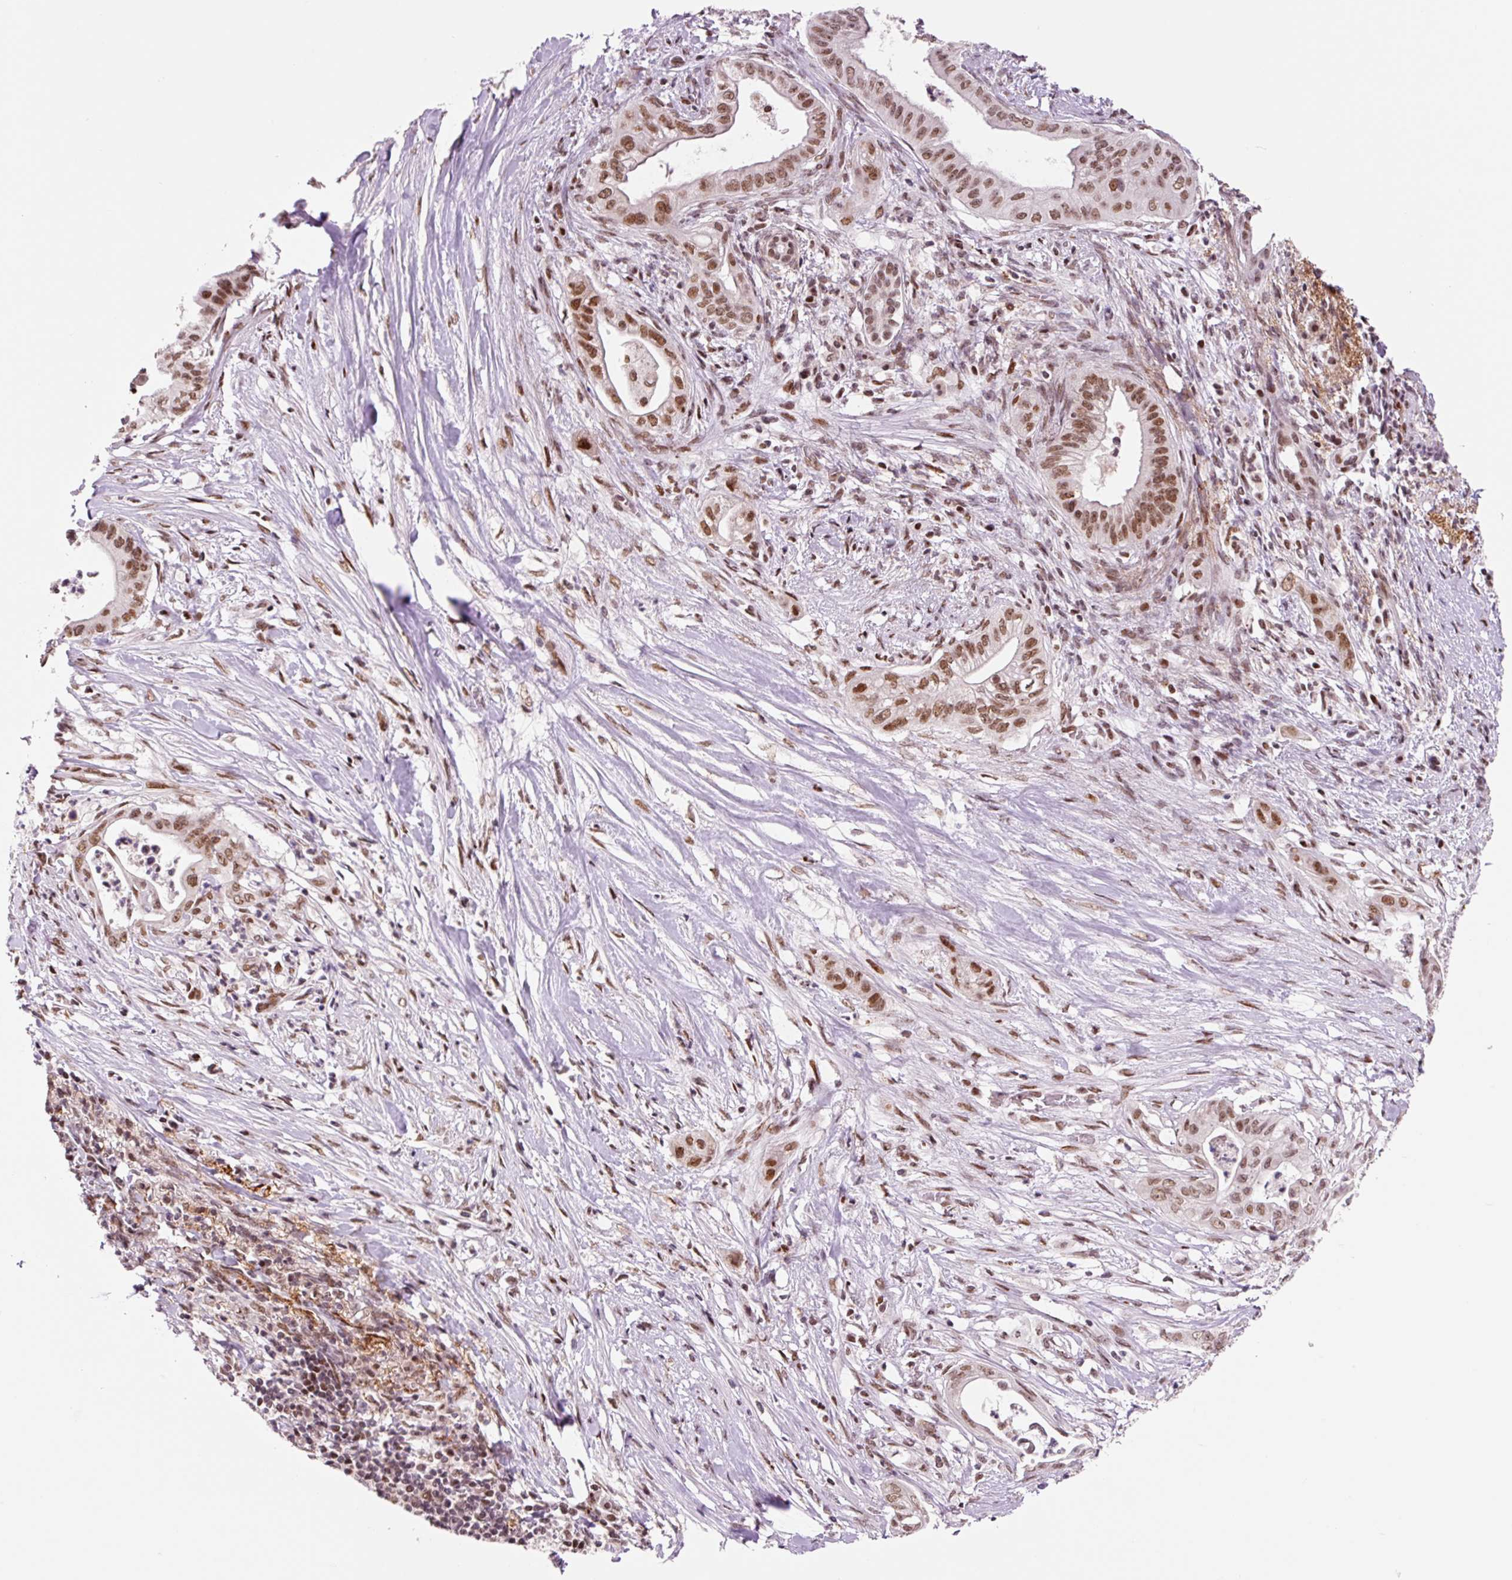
{"staining": {"intensity": "moderate", "quantity": ">75%", "location": "nuclear"}, "tissue": "pancreatic cancer", "cell_type": "Tumor cells", "image_type": "cancer", "snomed": [{"axis": "morphology", "description": "Adenocarcinoma, NOS"}, {"axis": "topography", "description": "Pancreas"}], "caption": "Pancreatic adenocarcinoma was stained to show a protein in brown. There is medium levels of moderate nuclear positivity in about >75% of tumor cells.", "gene": "CCNL2", "patient": {"sex": "male", "age": 58}}